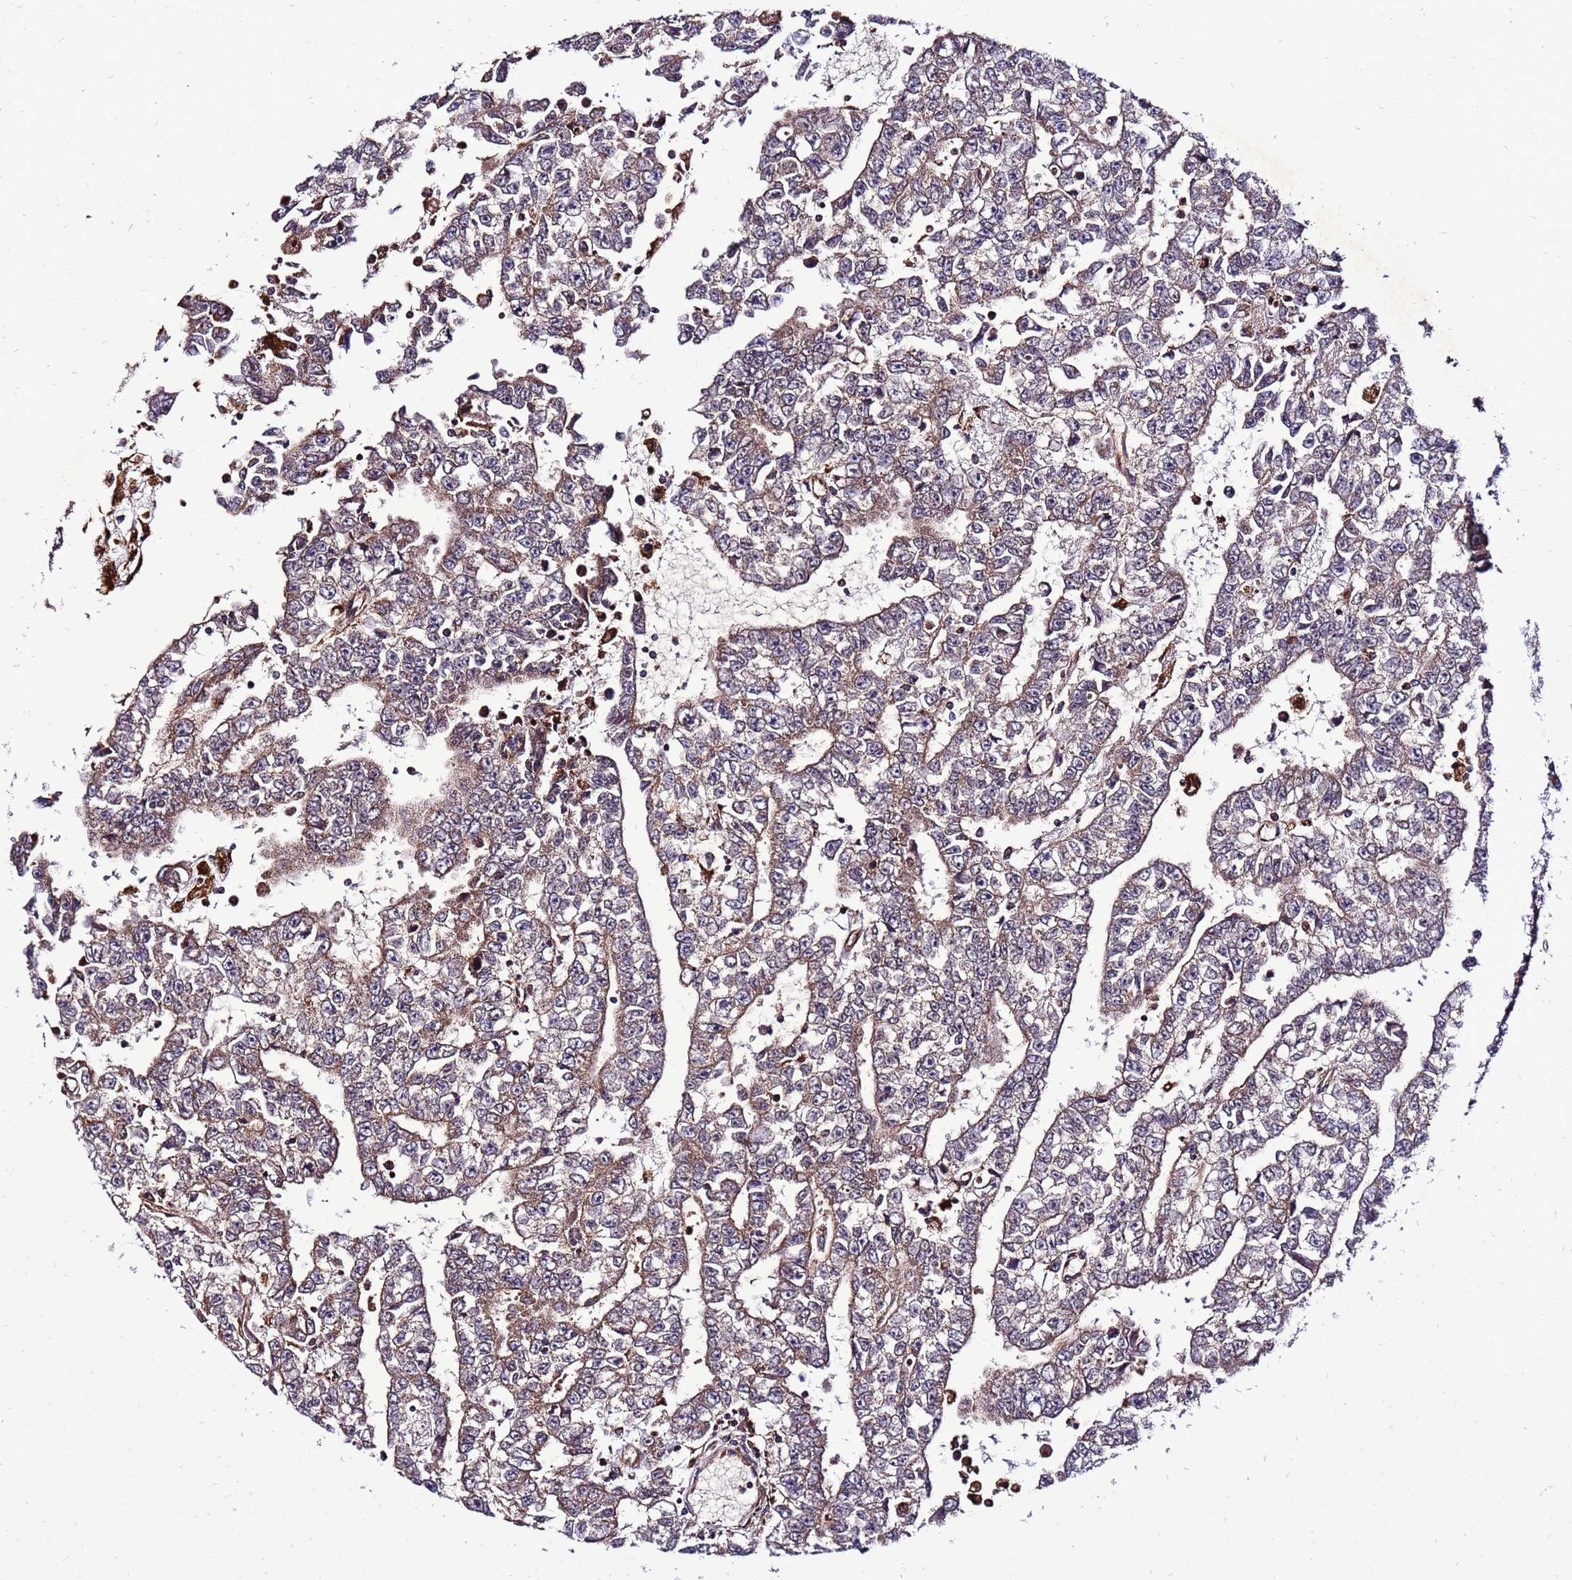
{"staining": {"intensity": "moderate", "quantity": ">75%", "location": "cytoplasmic/membranous"}, "tissue": "testis cancer", "cell_type": "Tumor cells", "image_type": "cancer", "snomed": [{"axis": "morphology", "description": "Carcinoma, Embryonal, NOS"}, {"axis": "topography", "description": "Testis"}], "caption": "Embryonal carcinoma (testis) stained with immunohistochemistry shows moderate cytoplasmic/membranous expression in about >75% of tumor cells.", "gene": "ANTKMT", "patient": {"sex": "male", "age": 25}}